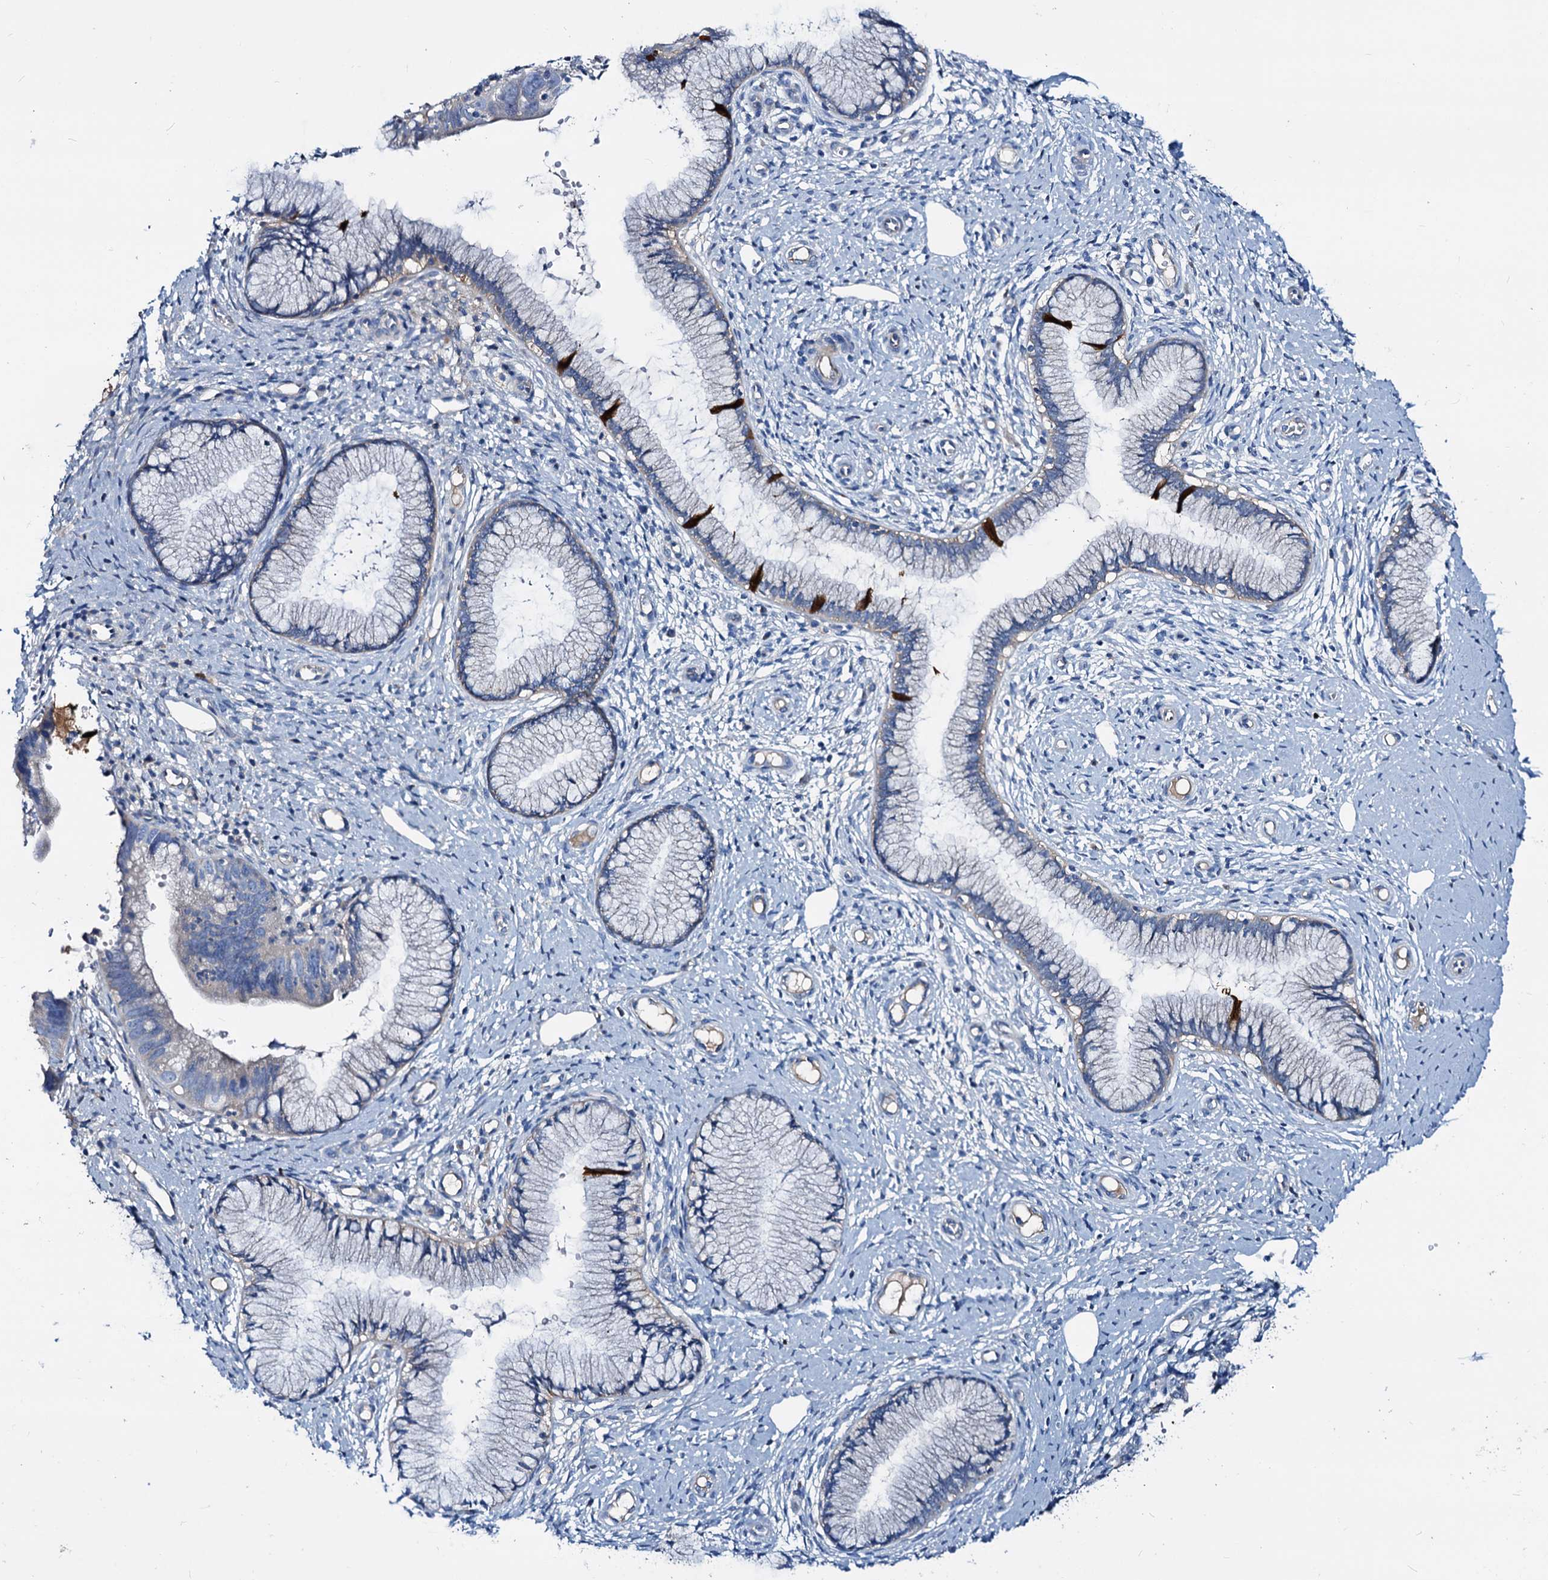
{"staining": {"intensity": "negative", "quantity": "none", "location": "none"}, "tissue": "cervical cancer", "cell_type": "Tumor cells", "image_type": "cancer", "snomed": [{"axis": "morphology", "description": "Adenocarcinoma, NOS"}, {"axis": "topography", "description": "Cervix"}], "caption": "DAB immunohistochemical staining of adenocarcinoma (cervical) shows no significant staining in tumor cells.", "gene": "DYDC2", "patient": {"sex": "female", "age": 36}}